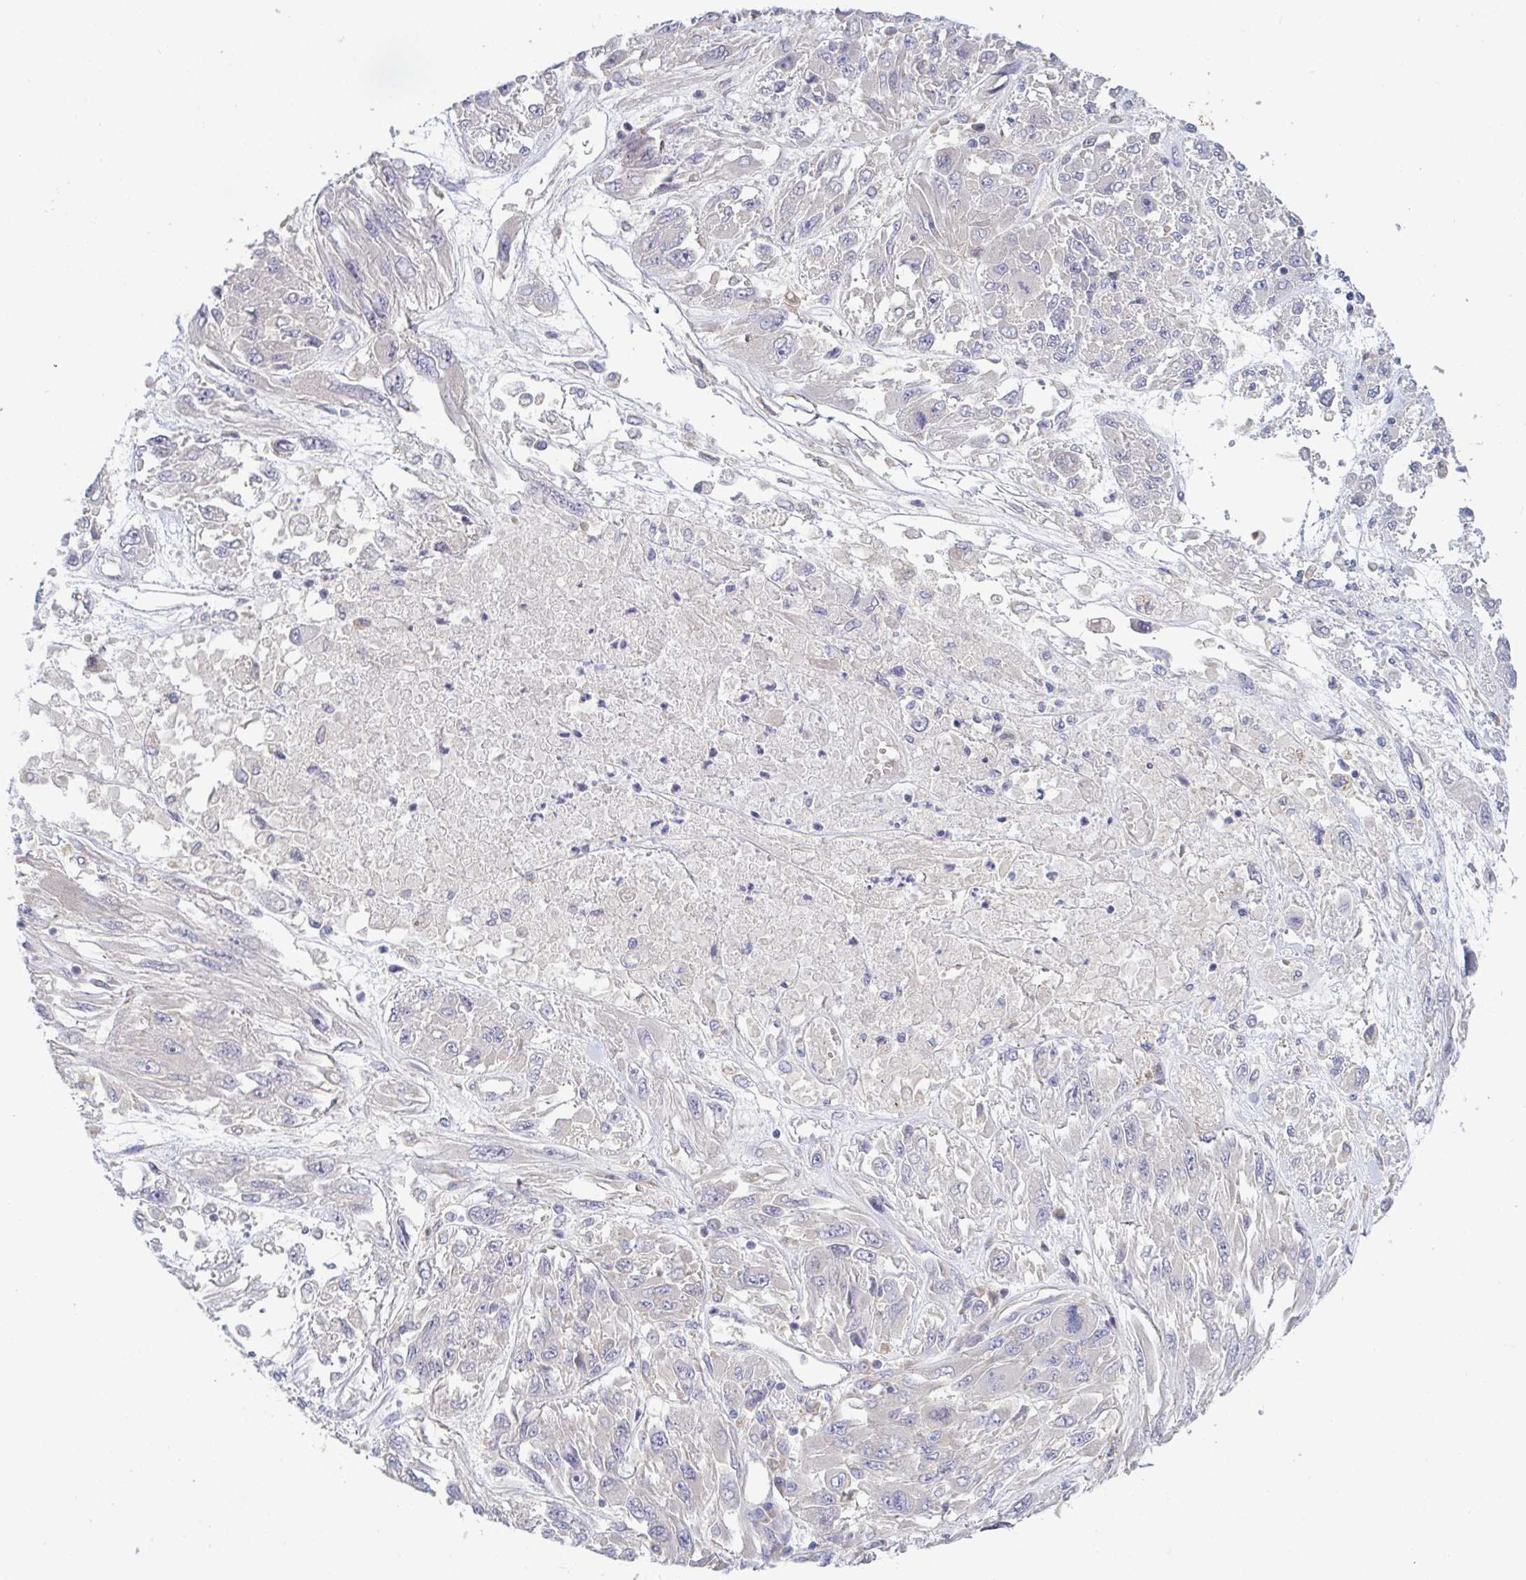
{"staining": {"intensity": "negative", "quantity": "none", "location": "none"}, "tissue": "melanoma", "cell_type": "Tumor cells", "image_type": "cancer", "snomed": [{"axis": "morphology", "description": "Malignant melanoma, NOS"}, {"axis": "topography", "description": "Skin"}], "caption": "Immunohistochemistry (IHC) photomicrograph of neoplastic tissue: human malignant melanoma stained with DAB (3,3'-diaminobenzidine) shows no significant protein expression in tumor cells.", "gene": "GALNT13", "patient": {"sex": "female", "age": 91}}